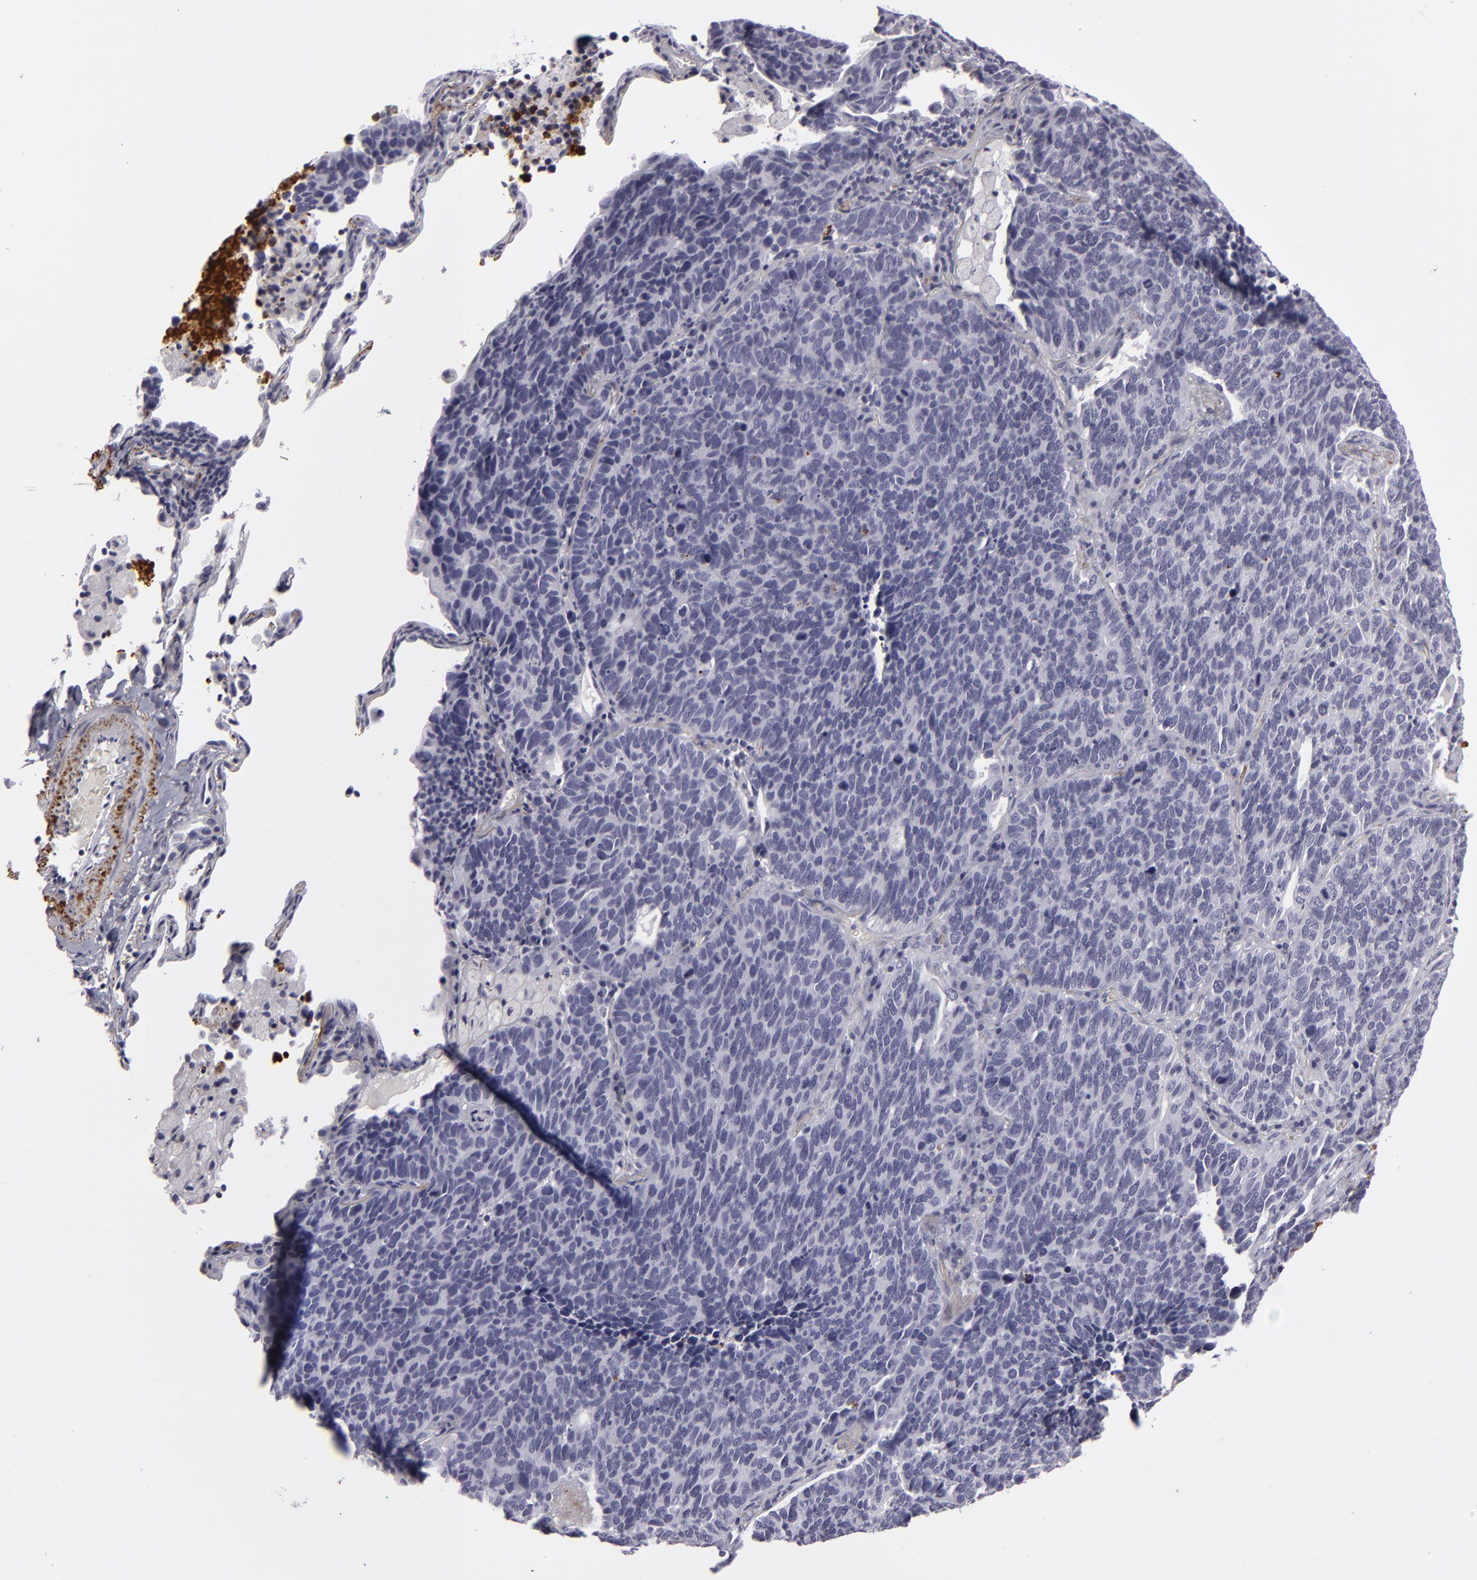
{"staining": {"intensity": "negative", "quantity": "none", "location": "none"}, "tissue": "lung cancer", "cell_type": "Tumor cells", "image_type": "cancer", "snomed": [{"axis": "morphology", "description": "Neoplasm, malignant, NOS"}, {"axis": "topography", "description": "Lung"}], "caption": "This is a image of immunohistochemistry staining of lung cancer, which shows no staining in tumor cells.", "gene": "C9", "patient": {"sex": "female", "age": 75}}